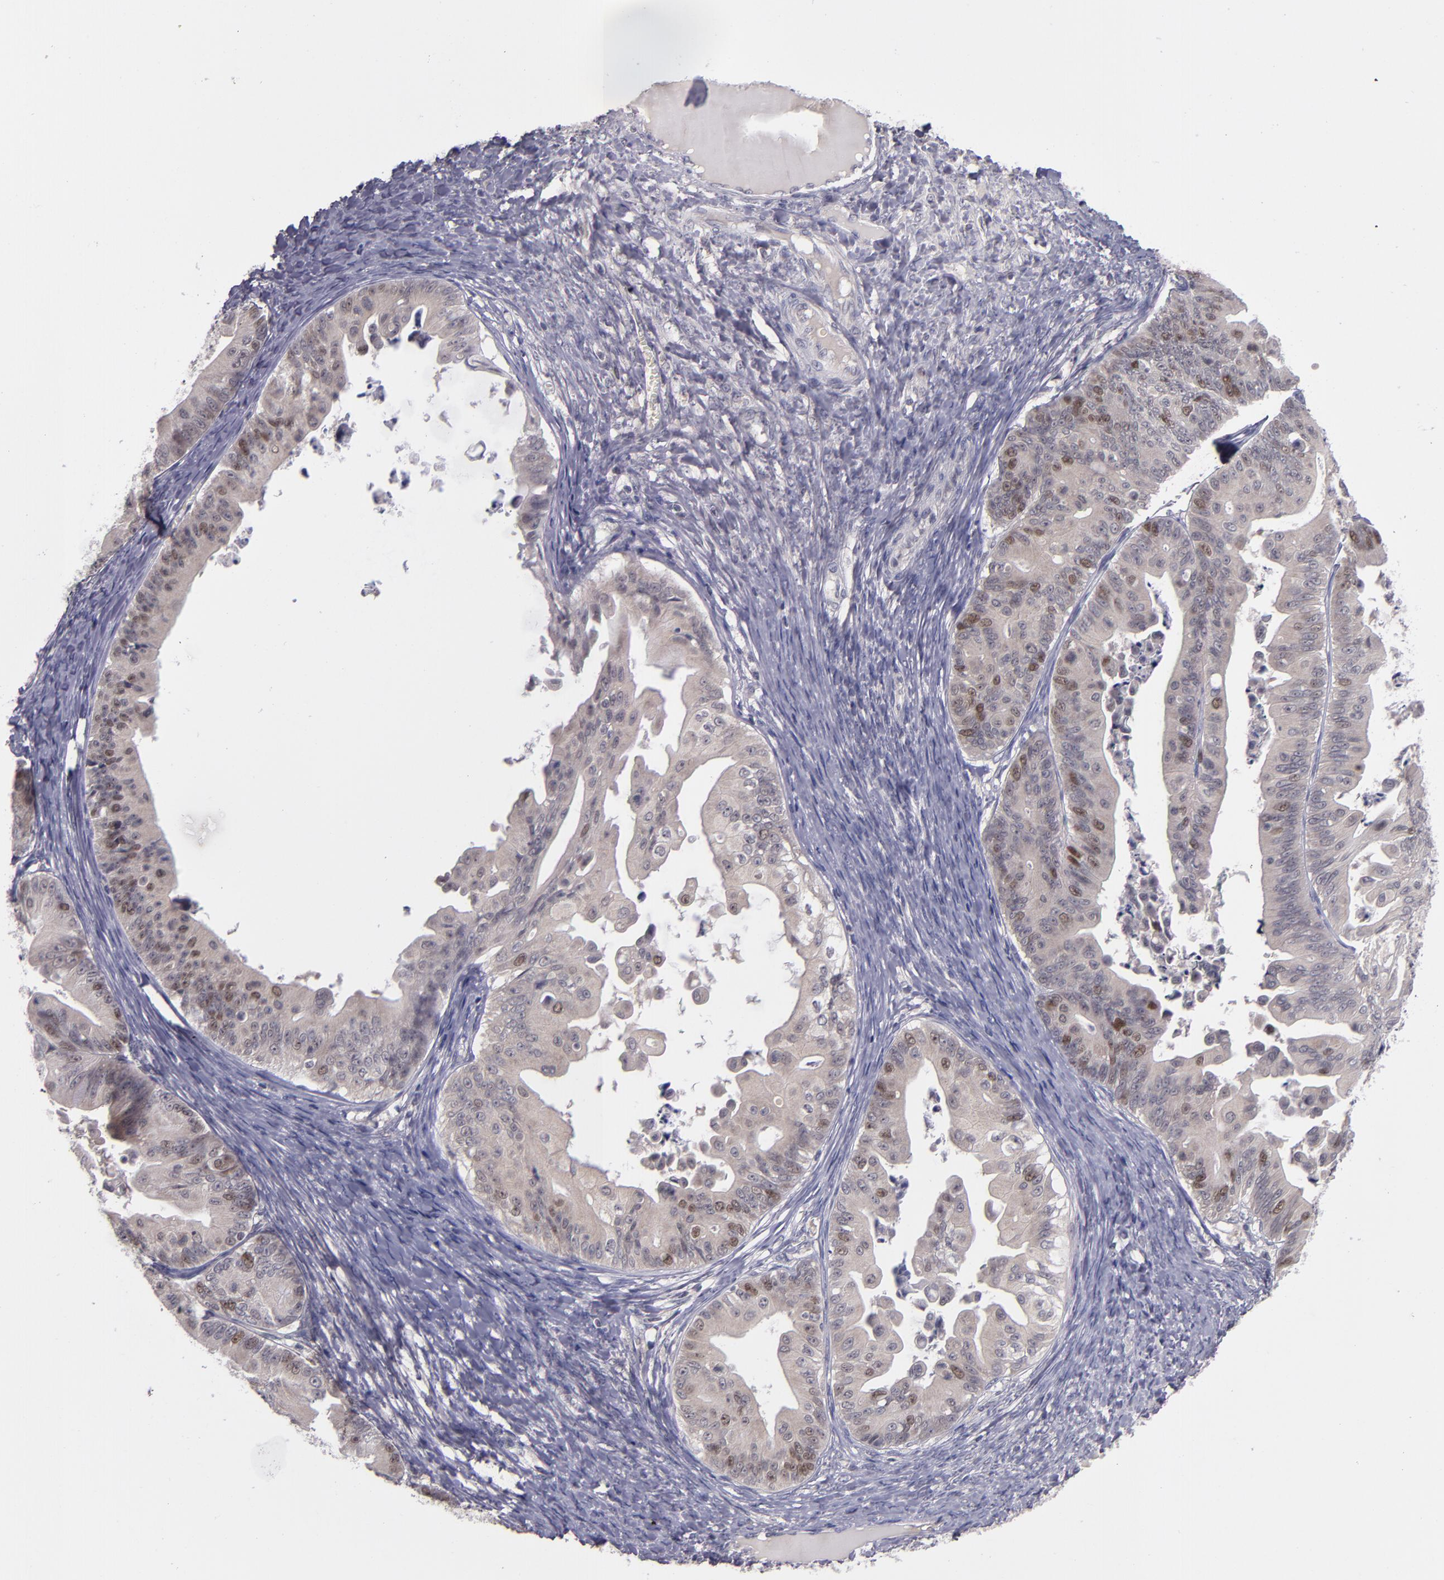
{"staining": {"intensity": "moderate", "quantity": "<25%", "location": "nuclear"}, "tissue": "ovarian cancer", "cell_type": "Tumor cells", "image_type": "cancer", "snomed": [{"axis": "morphology", "description": "Cystadenocarcinoma, mucinous, NOS"}, {"axis": "topography", "description": "Ovary"}], "caption": "This micrograph displays immunohistochemistry staining of human ovarian cancer (mucinous cystadenocarcinoma), with low moderate nuclear expression in about <25% of tumor cells.", "gene": "CDC7", "patient": {"sex": "female", "age": 37}}